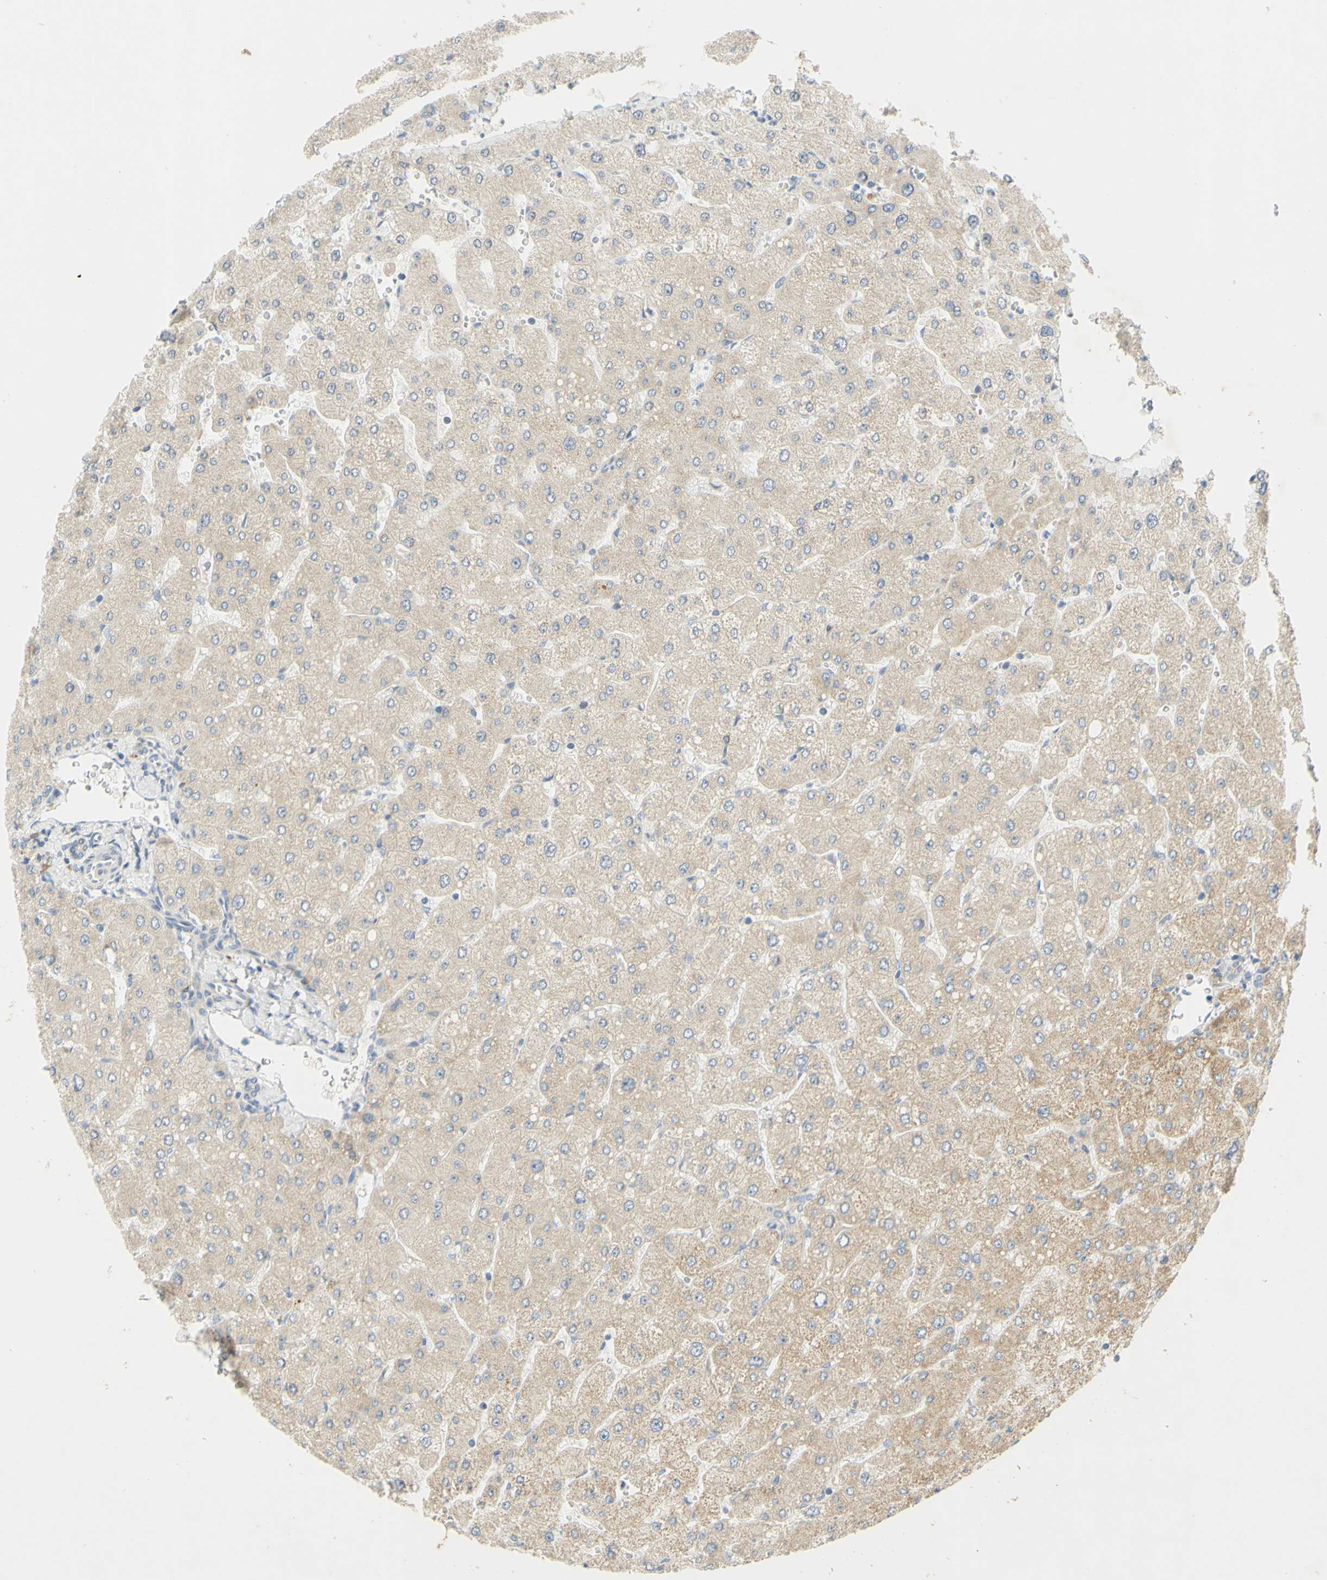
{"staining": {"intensity": "negative", "quantity": "none", "location": "none"}, "tissue": "liver", "cell_type": "Cholangiocytes", "image_type": "normal", "snomed": [{"axis": "morphology", "description": "Normal tissue, NOS"}, {"axis": "topography", "description": "Liver"}], "caption": "There is no significant positivity in cholangiocytes of liver. (DAB IHC visualized using brightfield microscopy, high magnification).", "gene": "CCNB2", "patient": {"sex": "male", "age": 55}}